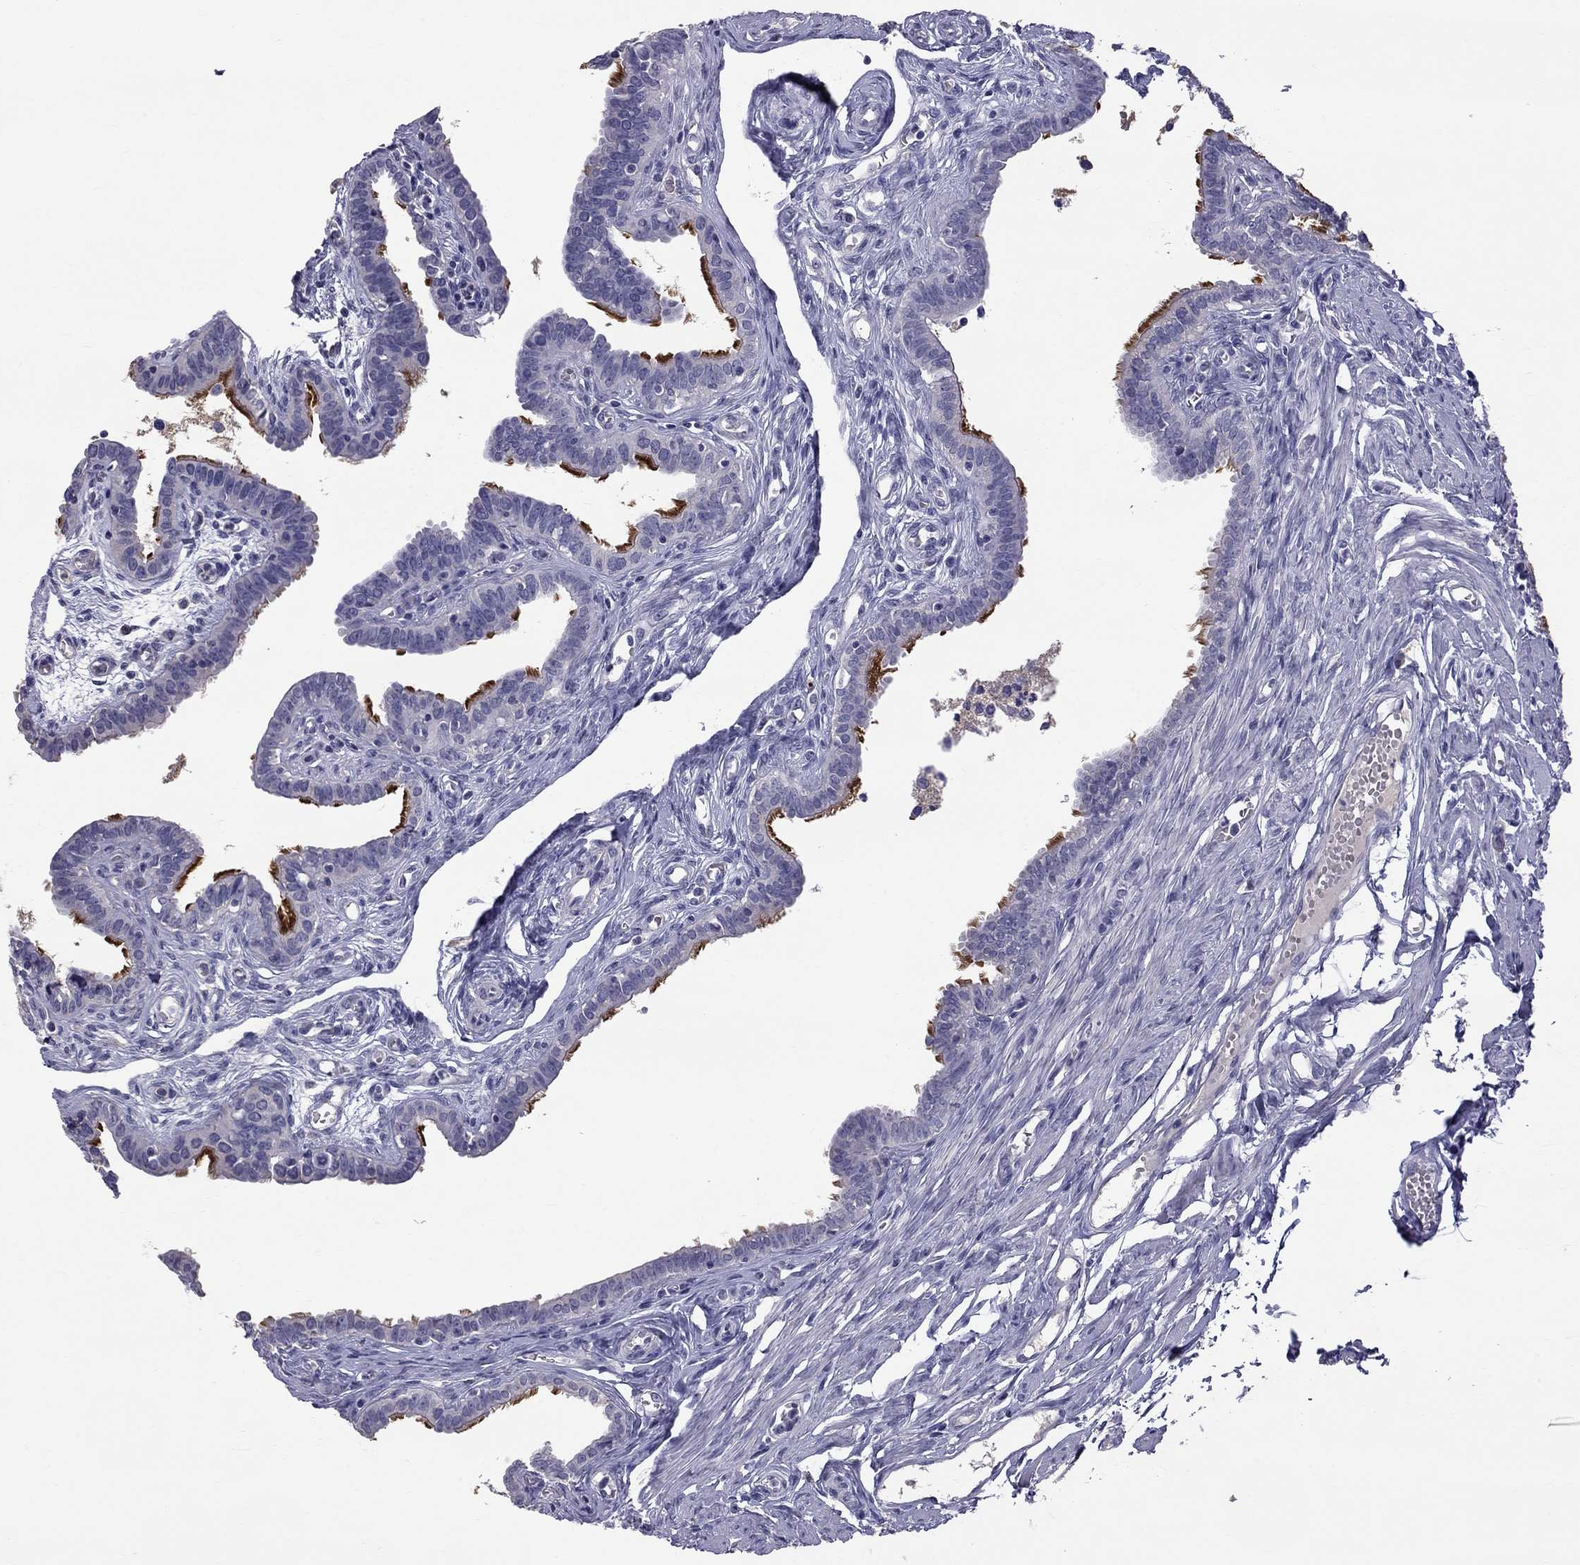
{"staining": {"intensity": "strong", "quantity": "<25%", "location": "cytoplasmic/membranous"}, "tissue": "fallopian tube", "cell_type": "Glandular cells", "image_type": "normal", "snomed": [{"axis": "morphology", "description": "Normal tissue, NOS"}, {"axis": "morphology", "description": "Carcinoma, endometroid"}, {"axis": "topography", "description": "Fallopian tube"}, {"axis": "topography", "description": "Ovary"}], "caption": "Fallopian tube stained with immunohistochemistry shows strong cytoplasmic/membranous staining in approximately <25% of glandular cells.", "gene": "CFAP91", "patient": {"sex": "female", "age": 42}}